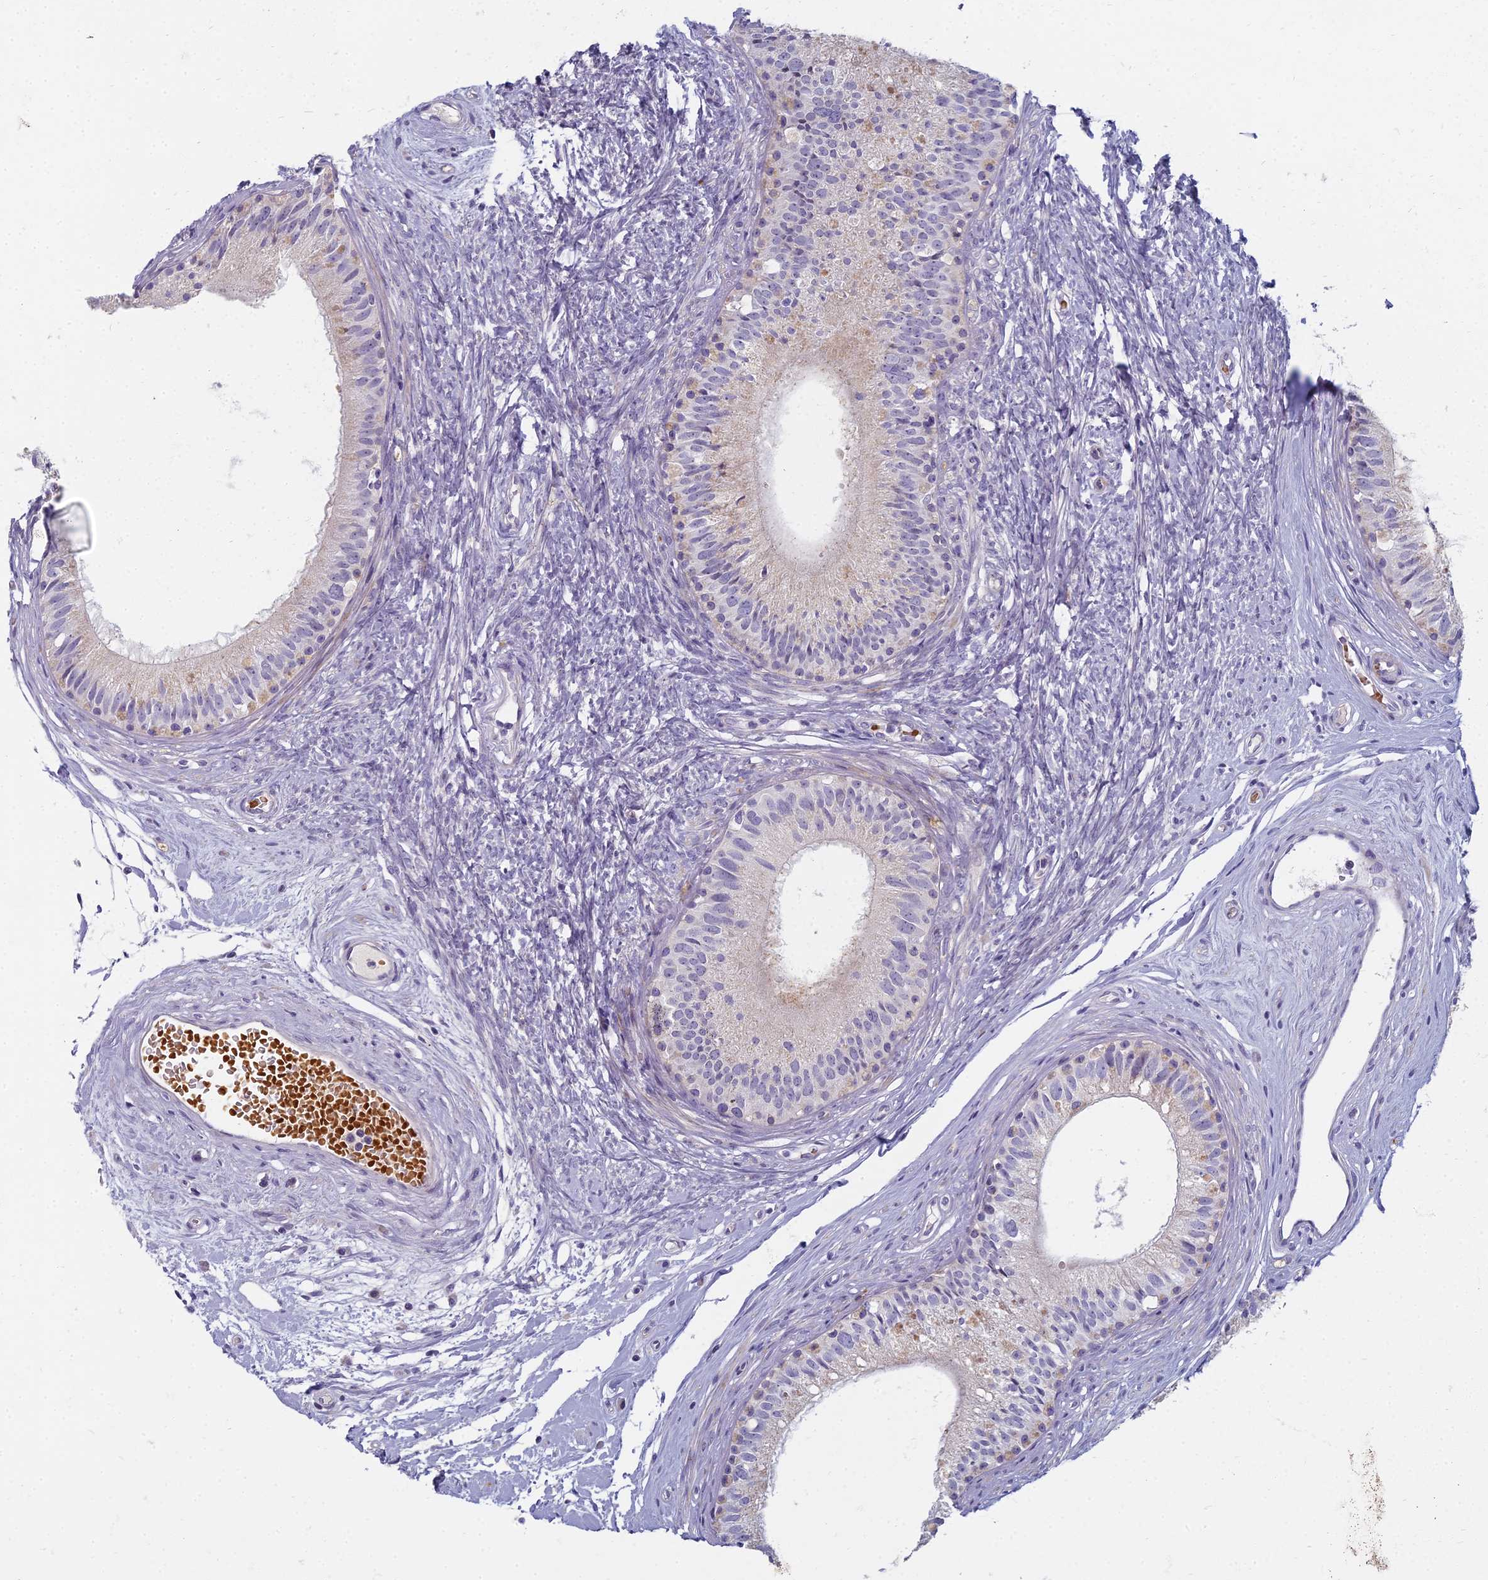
{"staining": {"intensity": "weak", "quantity": "<25%", "location": "cytoplasmic/membranous"}, "tissue": "epididymis", "cell_type": "Glandular cells", "image_type": "normal", "snomed": [{"axis": "morphology", "description": "Normal tissue, NOS"}, {"axis": "topography", "description": "Epididymis"}], "caption": "Immunohistochemical staining of unremarkable epididymis exhibits no significant positivity in glandular cells.", "gene": "ARL15", "patient": {"sex": "male", "age": 74}}